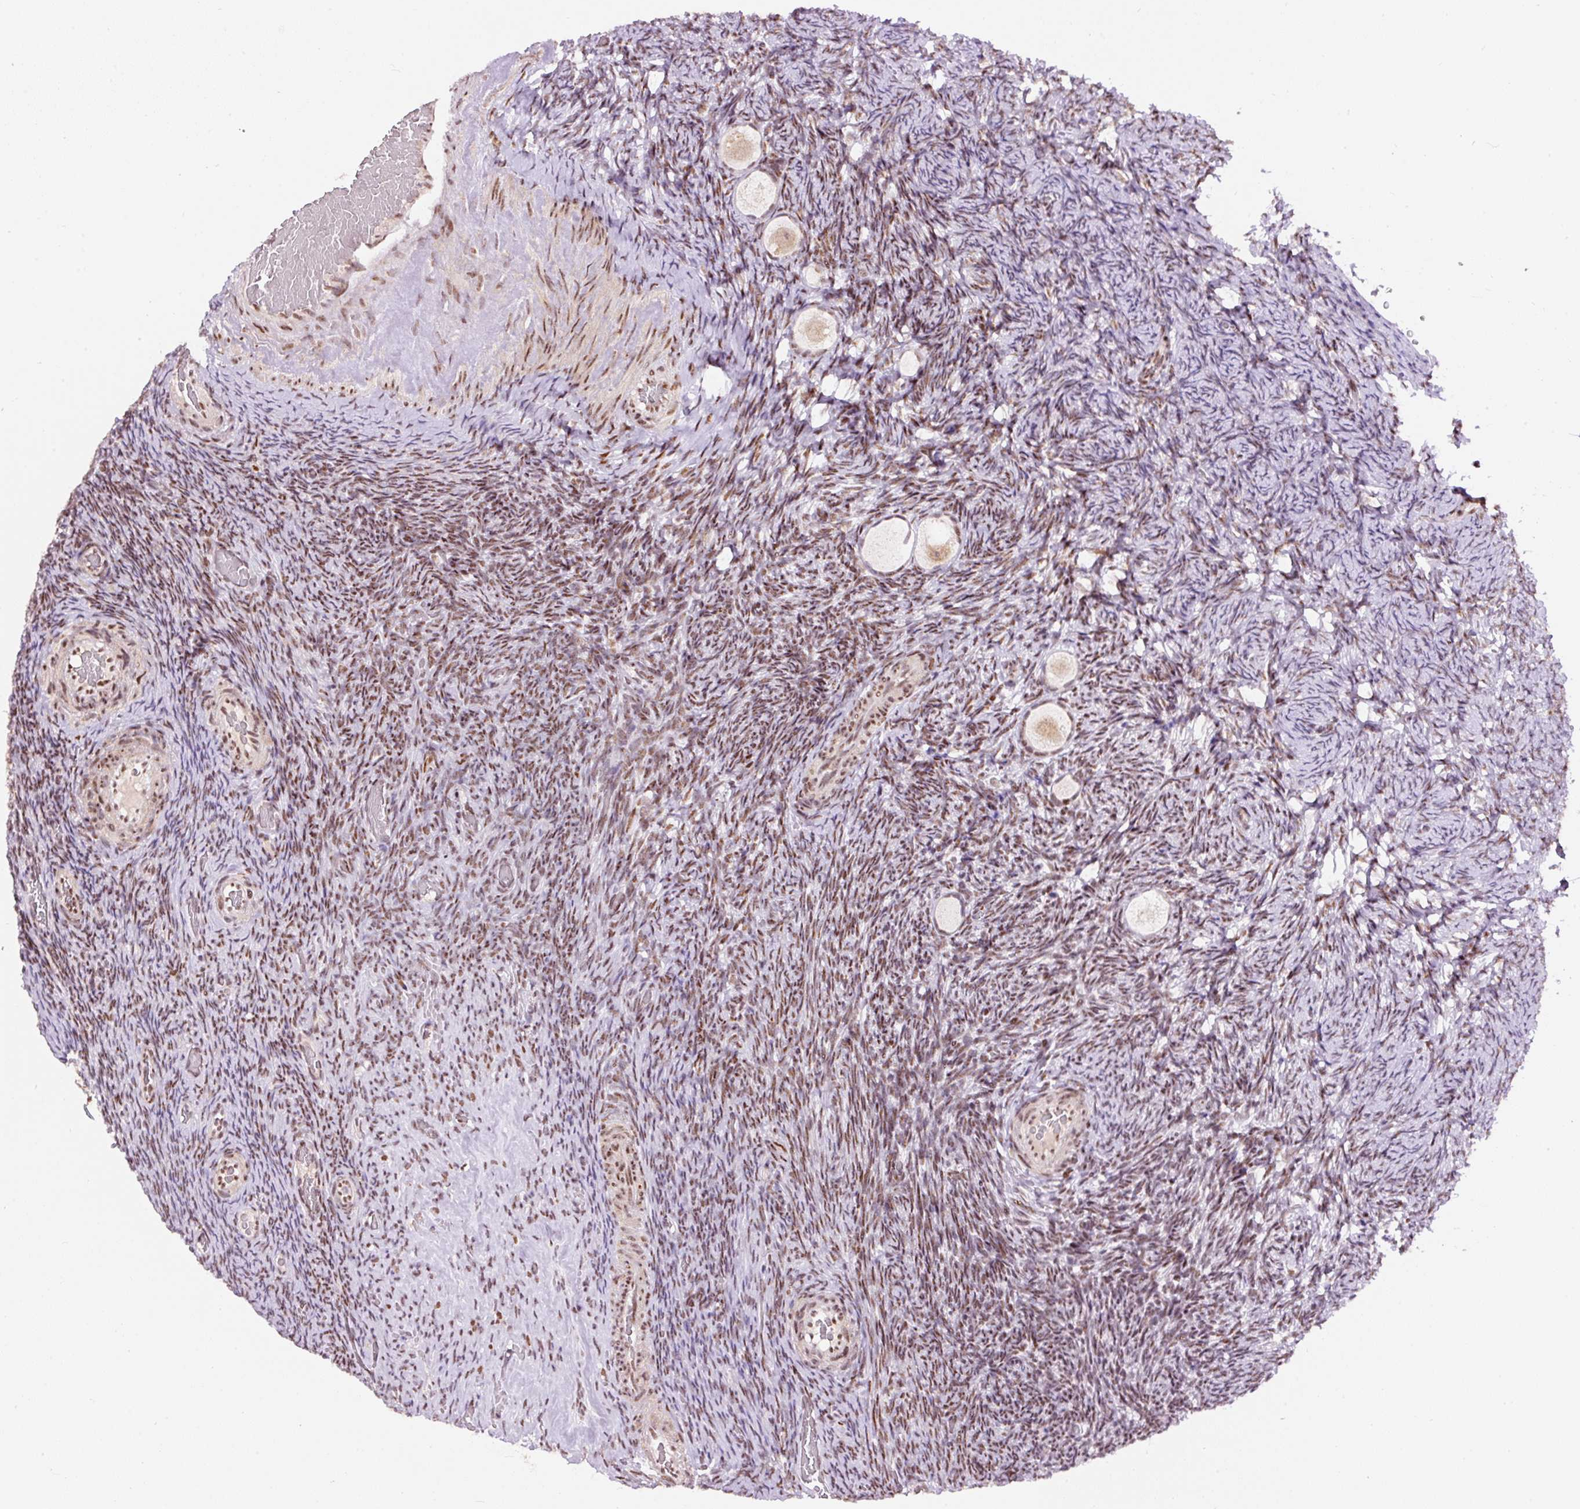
{"staining": {"intensity": "moderate", "quantity": ">75%", "location": "nuclear"}, "tissue": "ovary", "cell_type": "Follicle cells", "image_type": "normal", "snomed": [{"axis": "morphology", "description": "Normal tissue, NOS"}, {"axis": "topography", "description": "Ovary"}], "caption": "This is a histology image of immunohistochemistry staining of unremarkable ovary, which shows moderate staining in the nuclear of follicle cells.", "gene": "HNRNPC", "patient": {"sex": "female", "age": 34}}